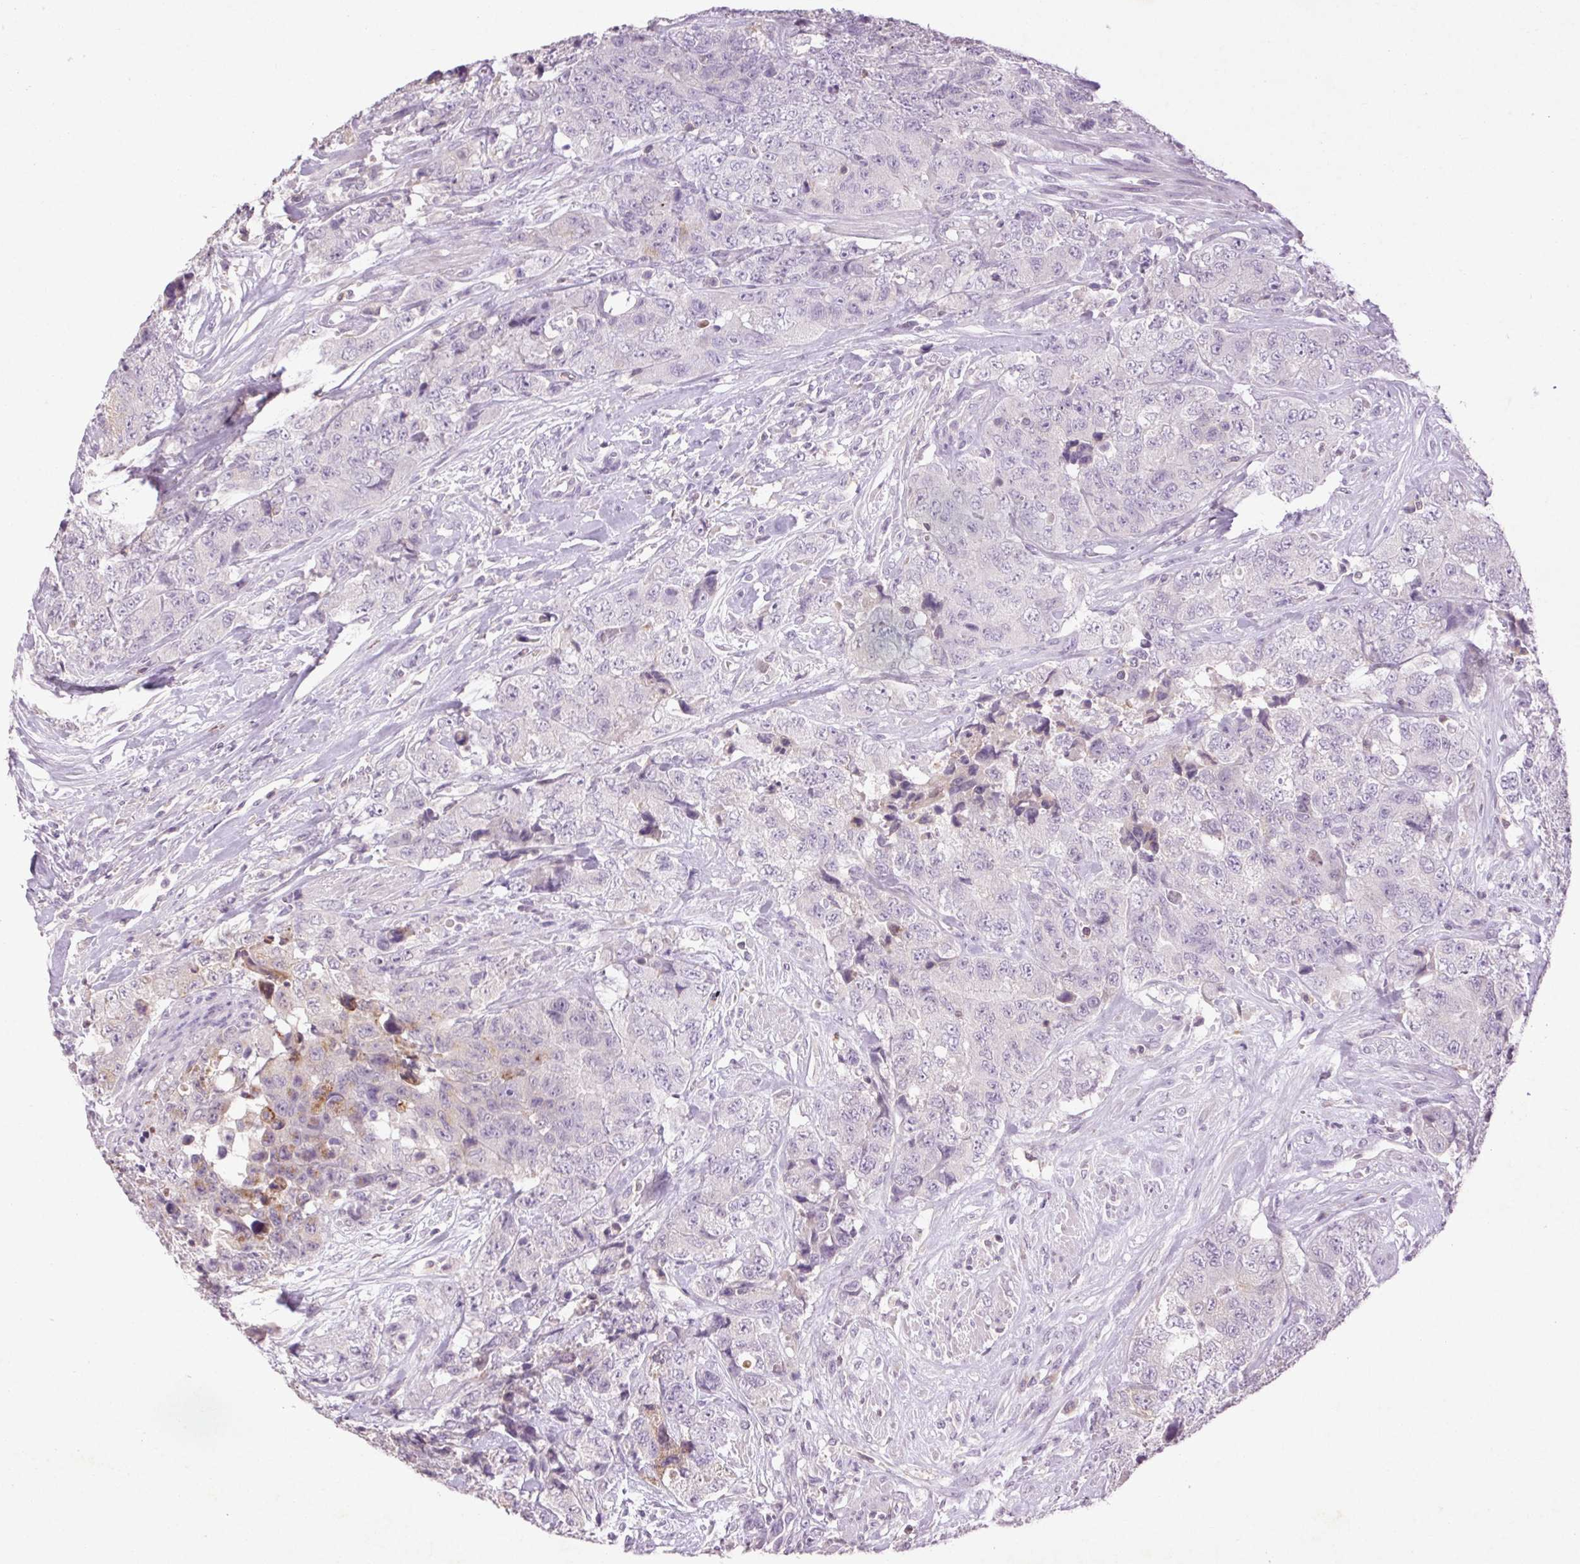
{"staining": {"intensity": "negative", "quantity": "none", "location": "none"}, "tissue": "urothelial cancer", "cell_type": "Tumor cells", "image_type": "cancer", "snomed": [{"axis": "morphology", "description": "Urothelial carcinoma, High grade"}, {"axis": "topography", "description": "Urinary bladder"}], "caption": "Immunohistochemistry image of human urothelial cancer stained for a protein (brown), which demonstrates no staining in tumor cells. (DAB (3,3'-diaminobenzidine) IHC, high magnification).", "gene": "FNDC7", "patient": {"sex": "female", "age": 78}}